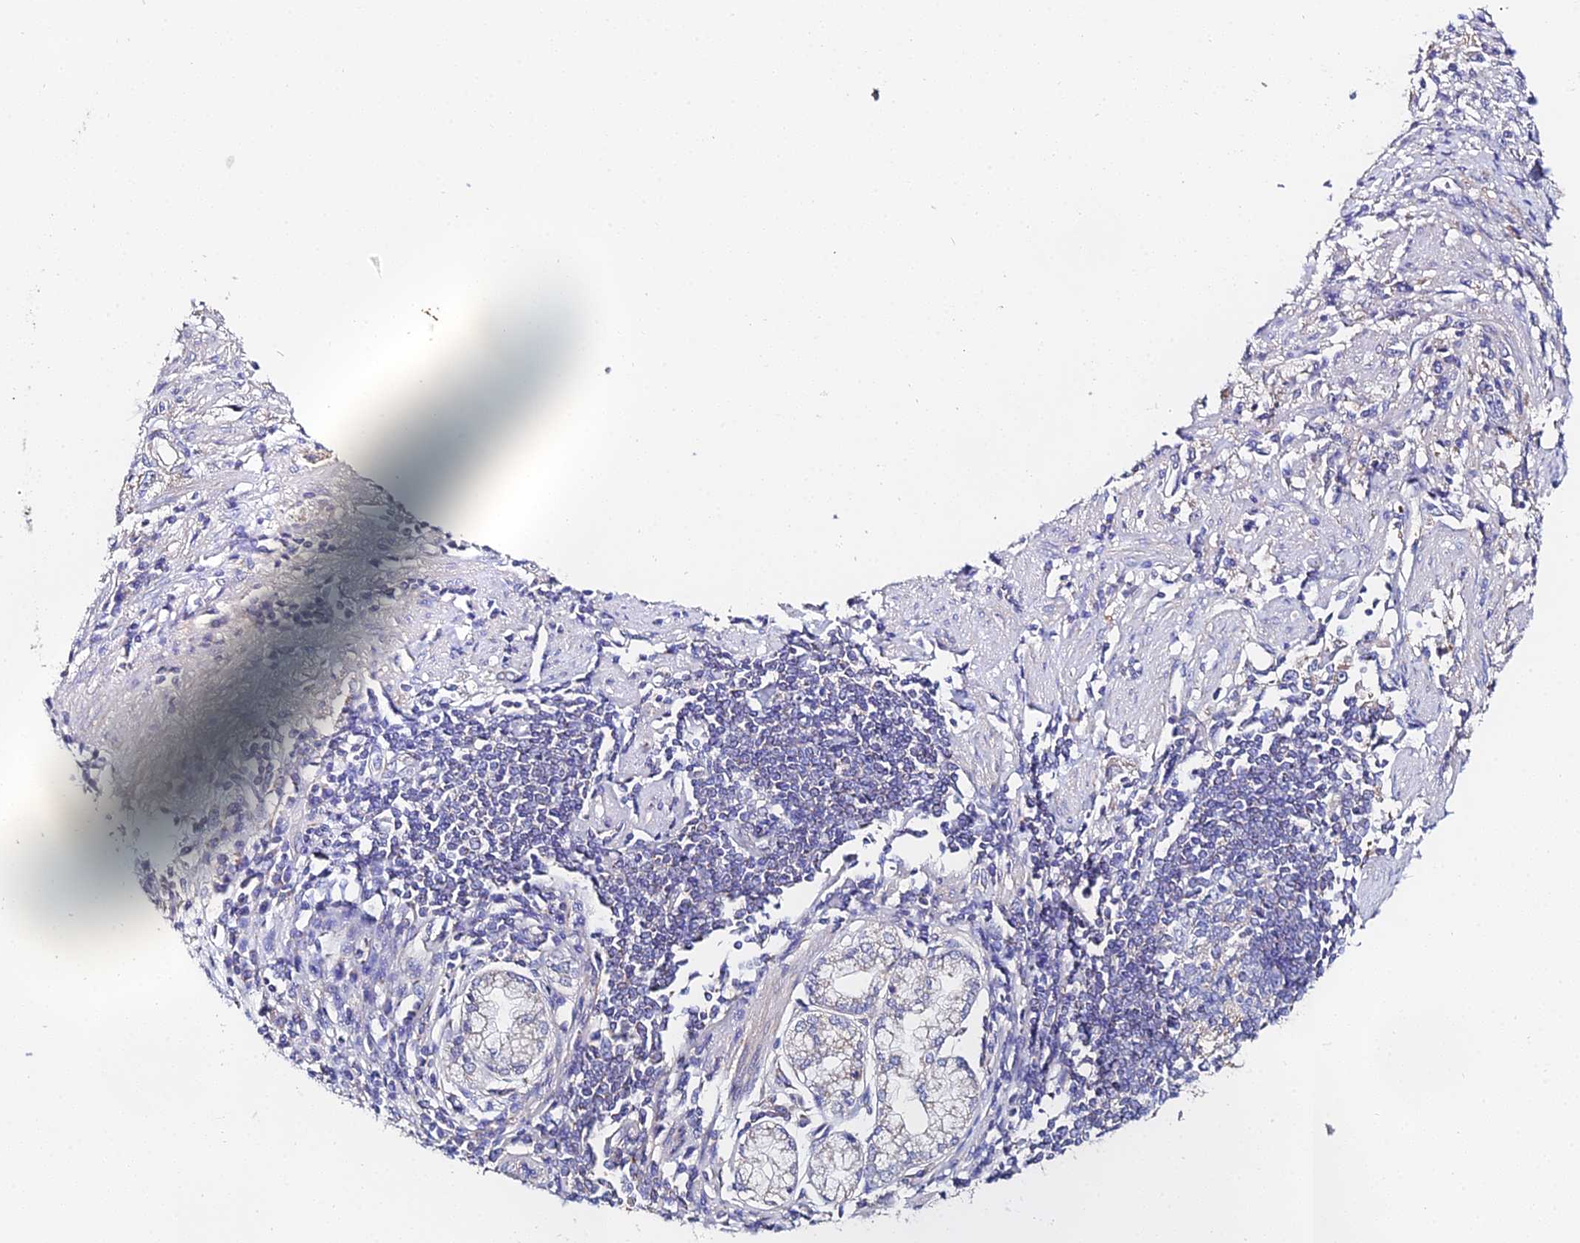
{"staining": {"intensity": "negative", "quantity": "none", "location": "none"}, "tissue": "stomach cancer", "cell_type": "Tumor cells", "image_type": "cancer", "snomed": [{"axis": "morphology", "description": "Adenocarcinoma, NOS"}, {"axis": "topography", "description": "Stomach"}], "caption": "Immunohistochemistry image of adenocarcinoma (stomach) stained for a protein (brown), which shows no expression in tumor cells.", "gene": "PPP2R2C", "patient": {"sex": "female", "age": 59}}